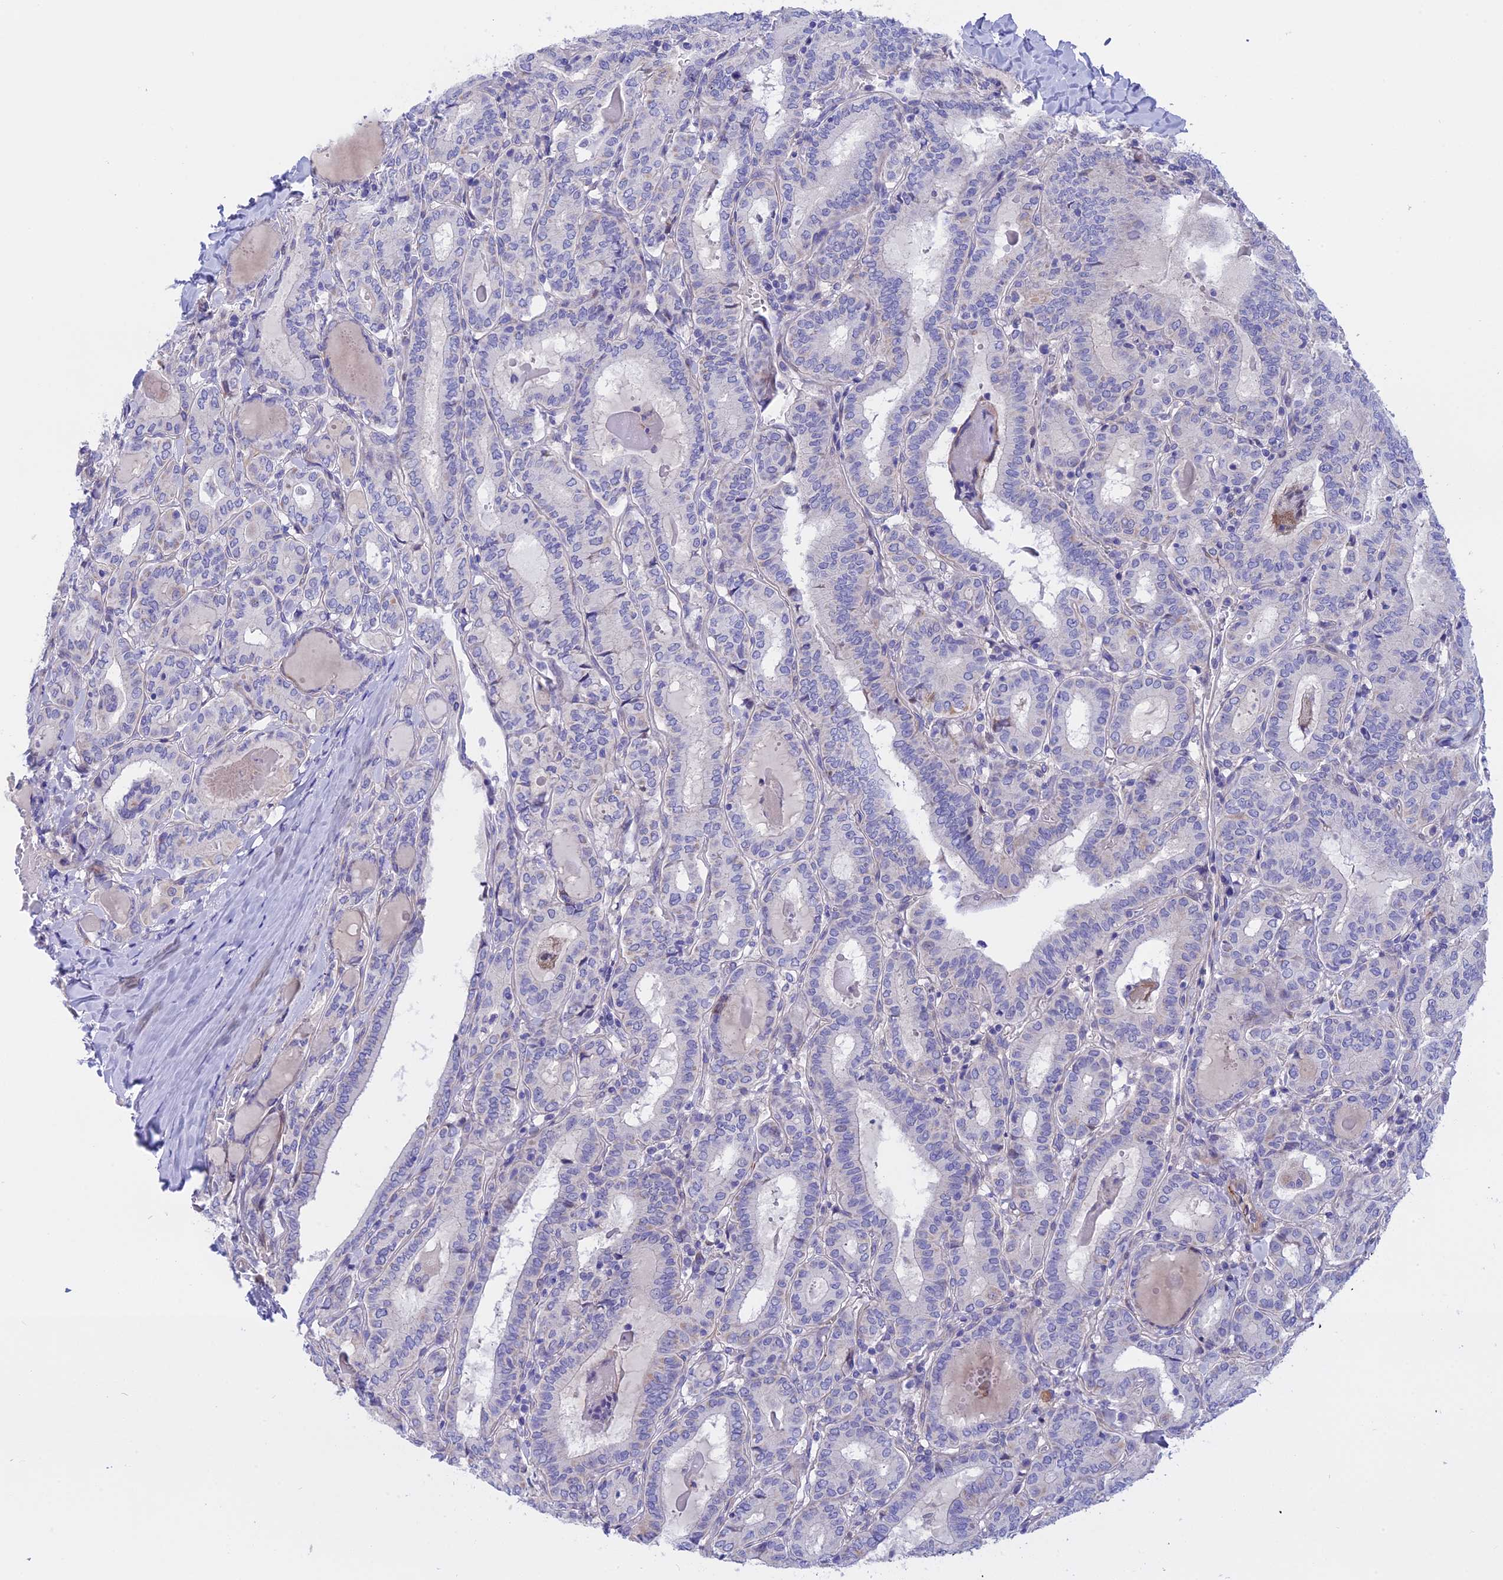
{"staining": {"intensity": "negative", "quantity": "none", "location": "none"}, "tissue": "thyroid cancer", "cell_type": "Tumor cells", "image_type": "cancer", "snomed": [{"axis": "morphology", "description": "Papillary adenocarcinoma, NOS"}, {"axis": "topography", "description": "Thyroid gland"}], "caption": "Histopathology image shows no protein expression in tumor cells of thyroid papillary adenocarcinoma tissue.", "gene": "TMEM138", "patient": {"sex": "female", "age": 72}}